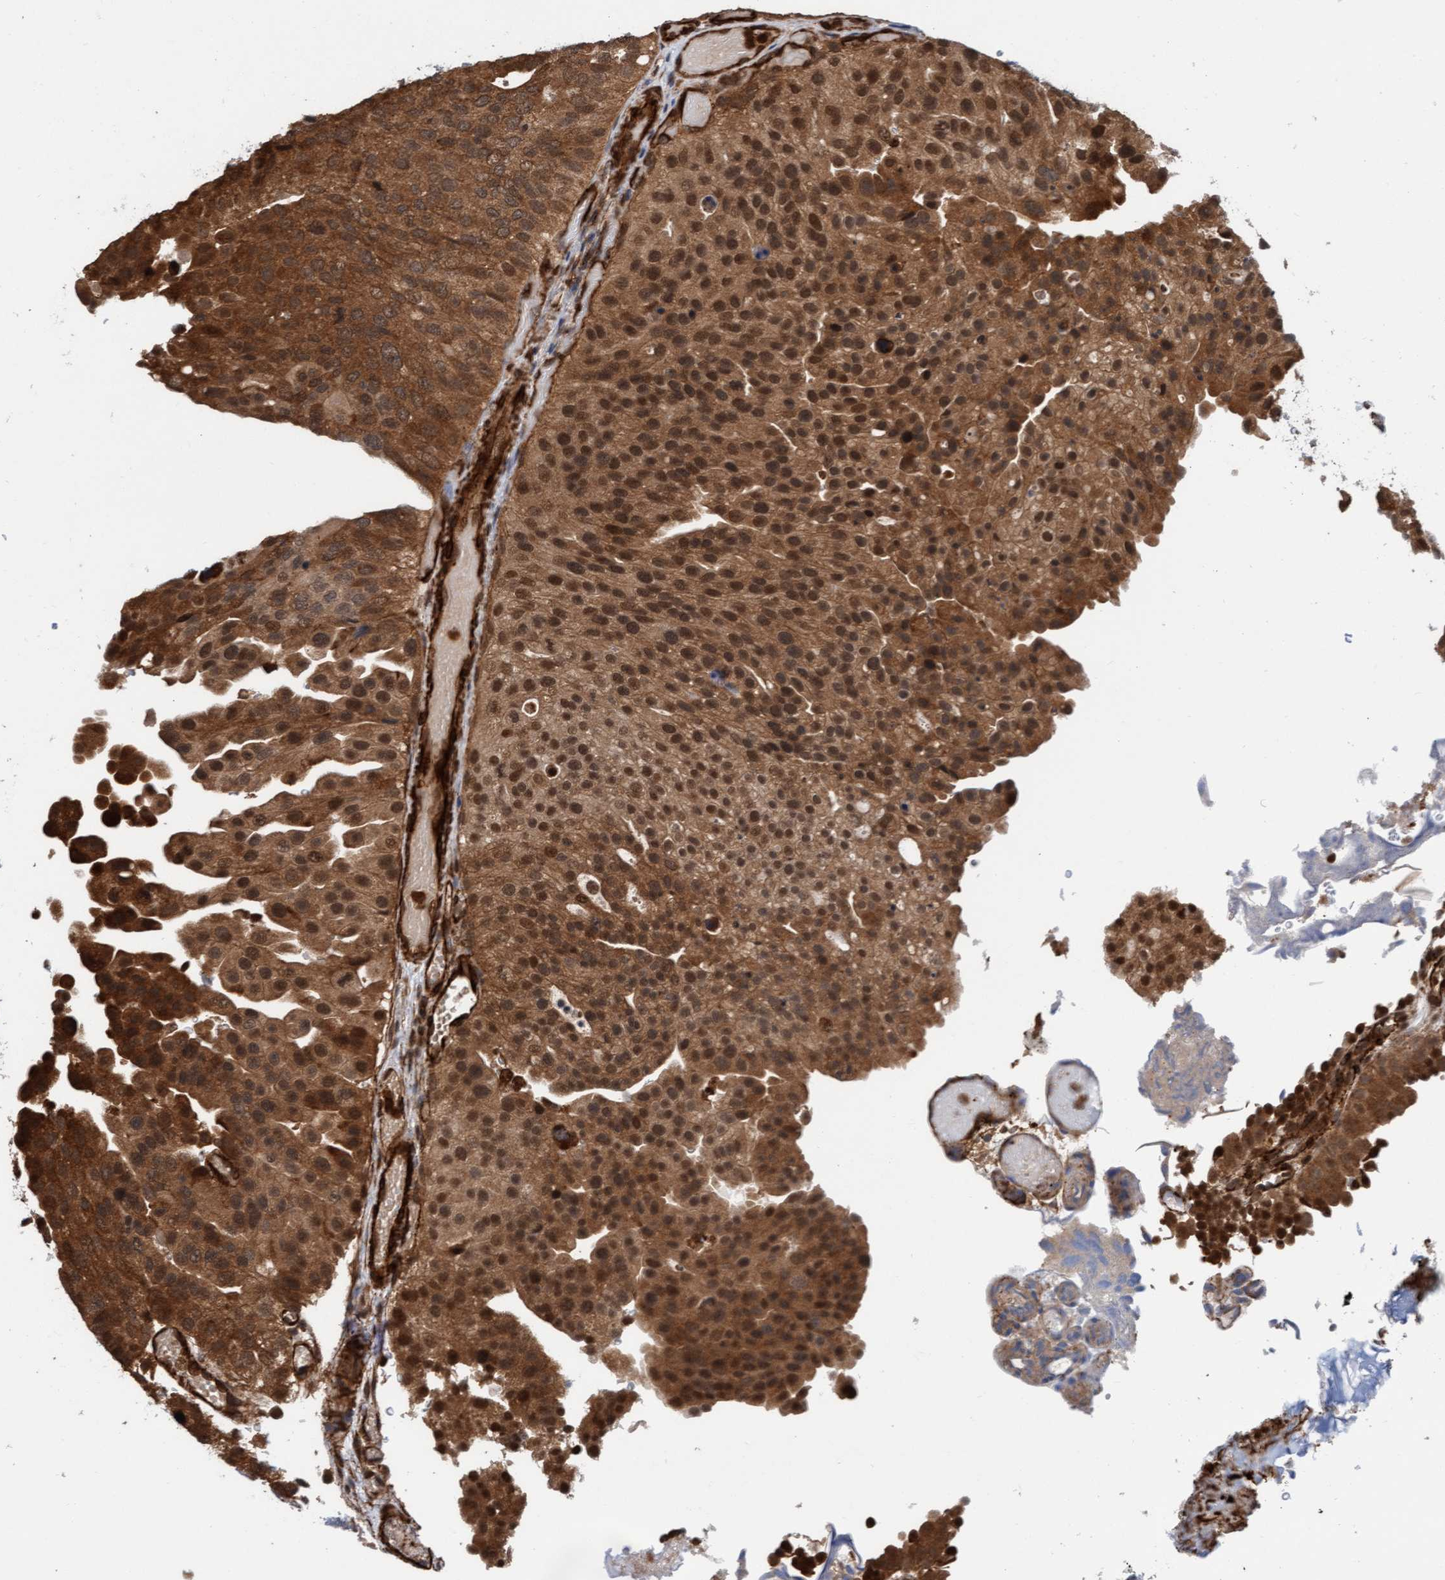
{"staining": {"intensity": "strong", "quantity": ">75%", "location": "cytoplasmic/membranous,nuclear"}, "tissue": "urothelial cancer", "cell_type": "Tumor cells", "image_type": "cancer", "snomed": [{"axis": "morphology", "description": "Urothelial carcinoma, Low grade"}, {"axis": "topography", "description": "Urinary bladder"}], "caption": "Protein expression analysis of urothelial cancer reveals strong cytoplasmic/membranous and nuclear staining in approximately >75% of tumor cells. (Stains: DAB (3,3'-diaminobenzidine) in brown, nuclei in blue, Microscopy: brightfield microscopy at high magnification).", "gene": "STXBP4", "patient": {"sex": "male", "age": 78}}